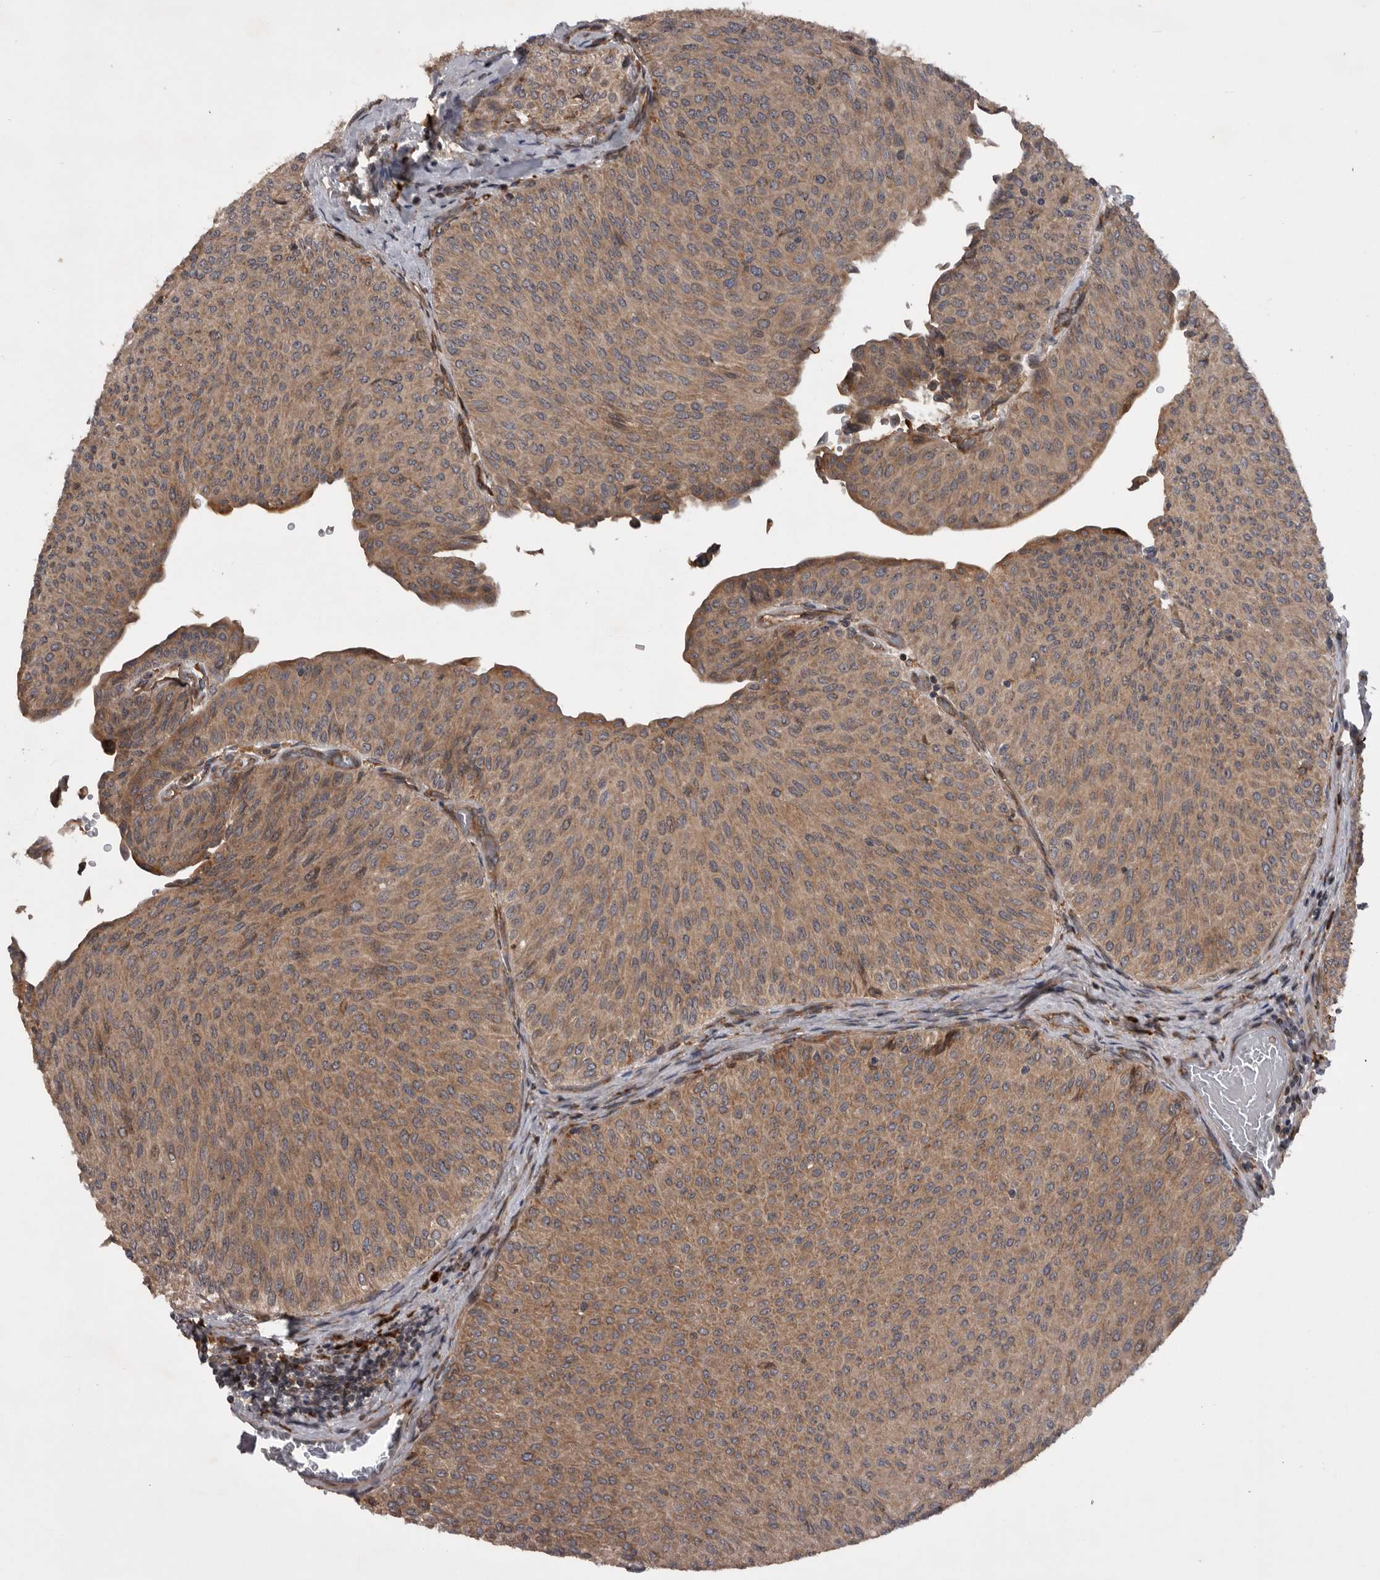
{"staining": {"intensity": "weak", "quantity": ">75%", "location": "cytoplasmic/membranous"}, "tissue": "urothelial cancer", "cell_type": "Tumor cells", "image_type": "cancer", "snomed": [{"axis": "morphology", "description": "Urothelial carcinoma, Low grade"}, {"axis": "topography", "description": "Urinary bladder"}], "caption": "High-magnification brightfield microscopy of low-grade urothelial carcinoma stained with DAB (brown) and counterstained with hematoxylin (blue). tumor cells exhibit weak cytoplasmic/membranous positivity is present in approximately>75% of cells. (DAB IHC, brown staining for protein, blue staining for nuclei).", "gene": "RAB3GAP2", "patient": {"sex": "male", "age": 78}}